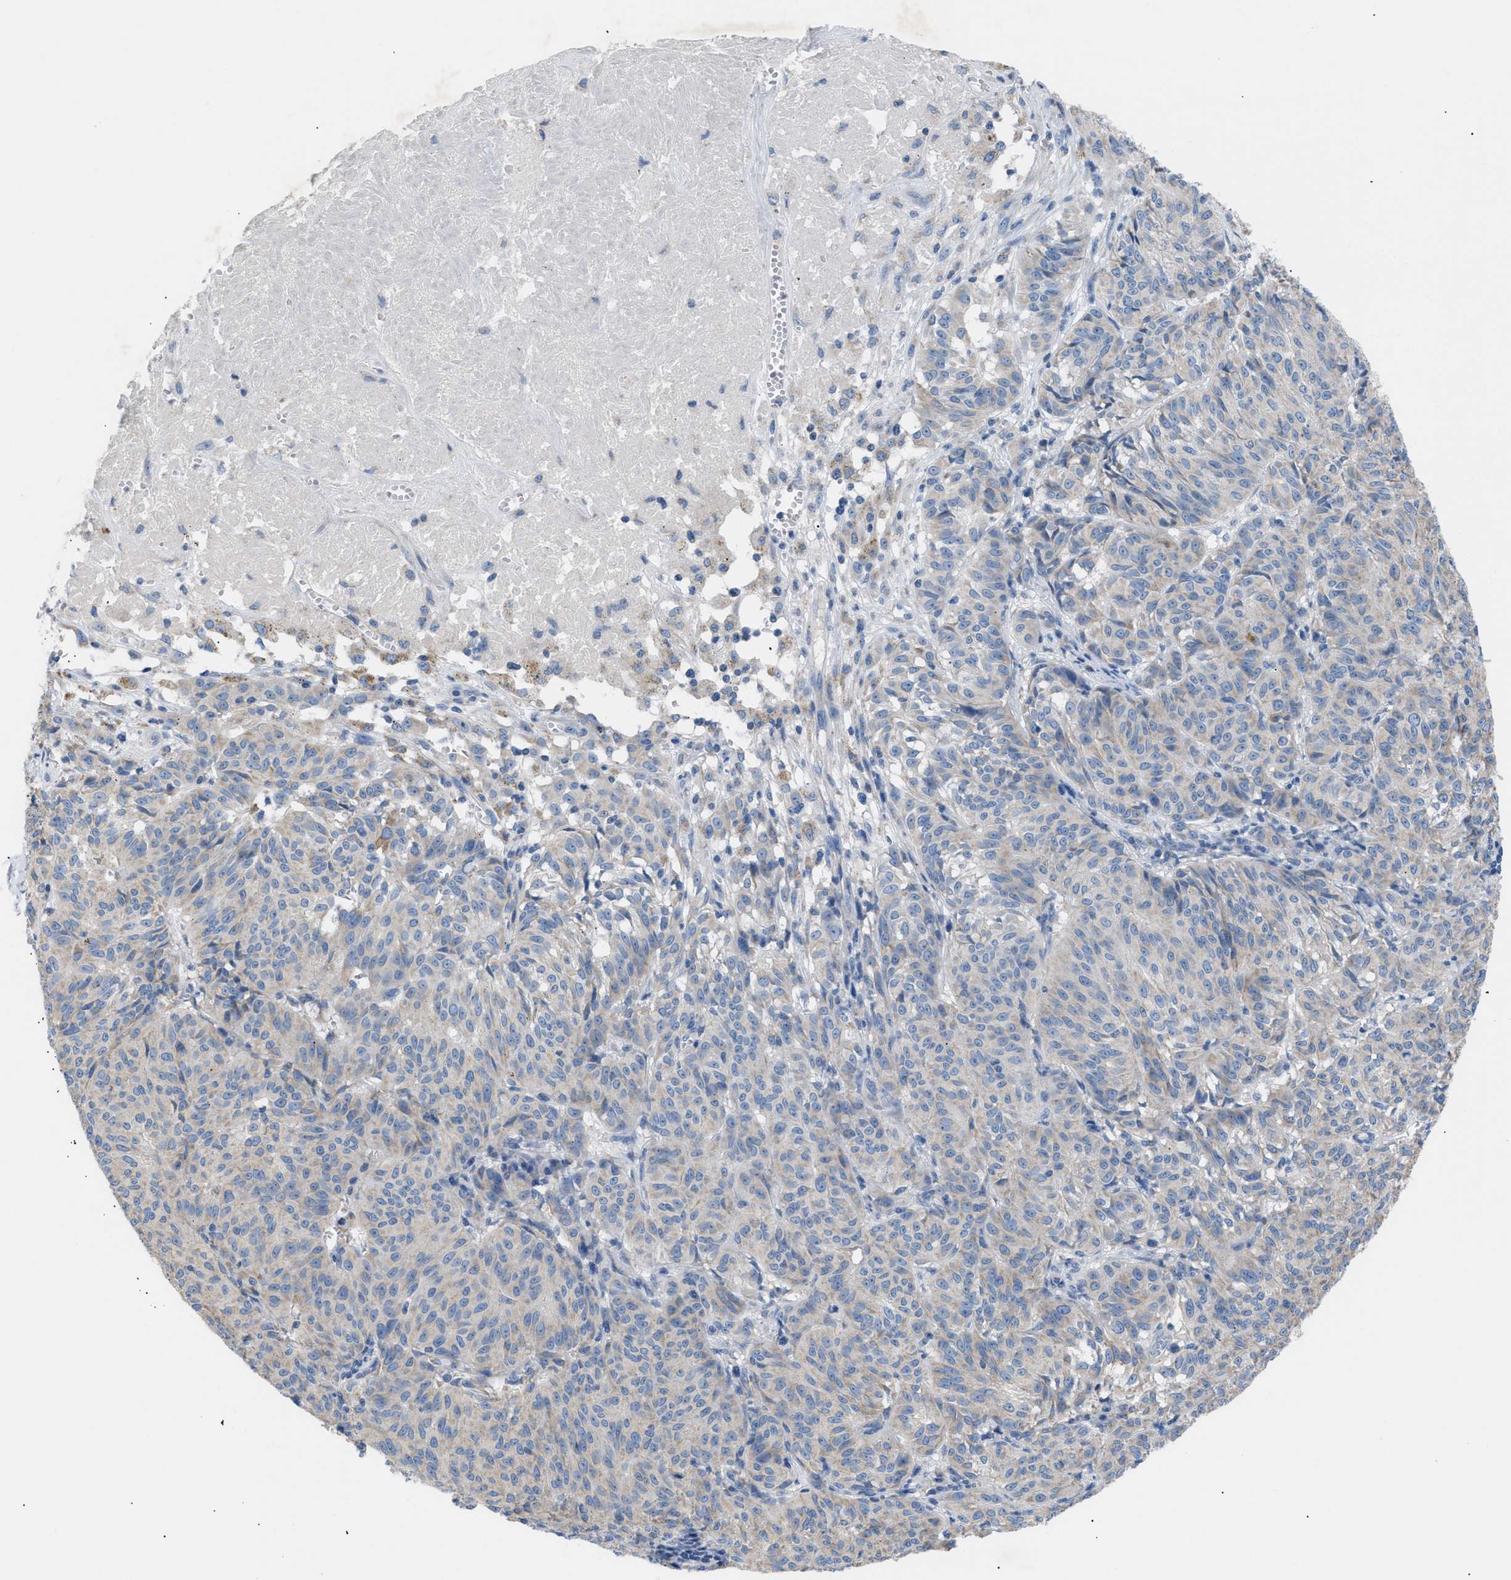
{"staining": {"intensity": "negative", "quantity": "none", "location": "none"}, "tissue": "melanoma", "cell_type": "Tumor cells", "image_type": "cancer", "snomed": [{"axis": "morphology", "description": "Malignant melanoma, NOS"}, {"axis": "topography", "description": "Skin"}], "caption": "Malignant melanoma was stained to show a protein in brown. There is no significant expression in tumor cells. (DAB immunohistochemistry (IHC) visualized using brightfield microscopy, high magnification).", "gene": "ILDR1", "patient": {"sex": "female", "age": 72}}